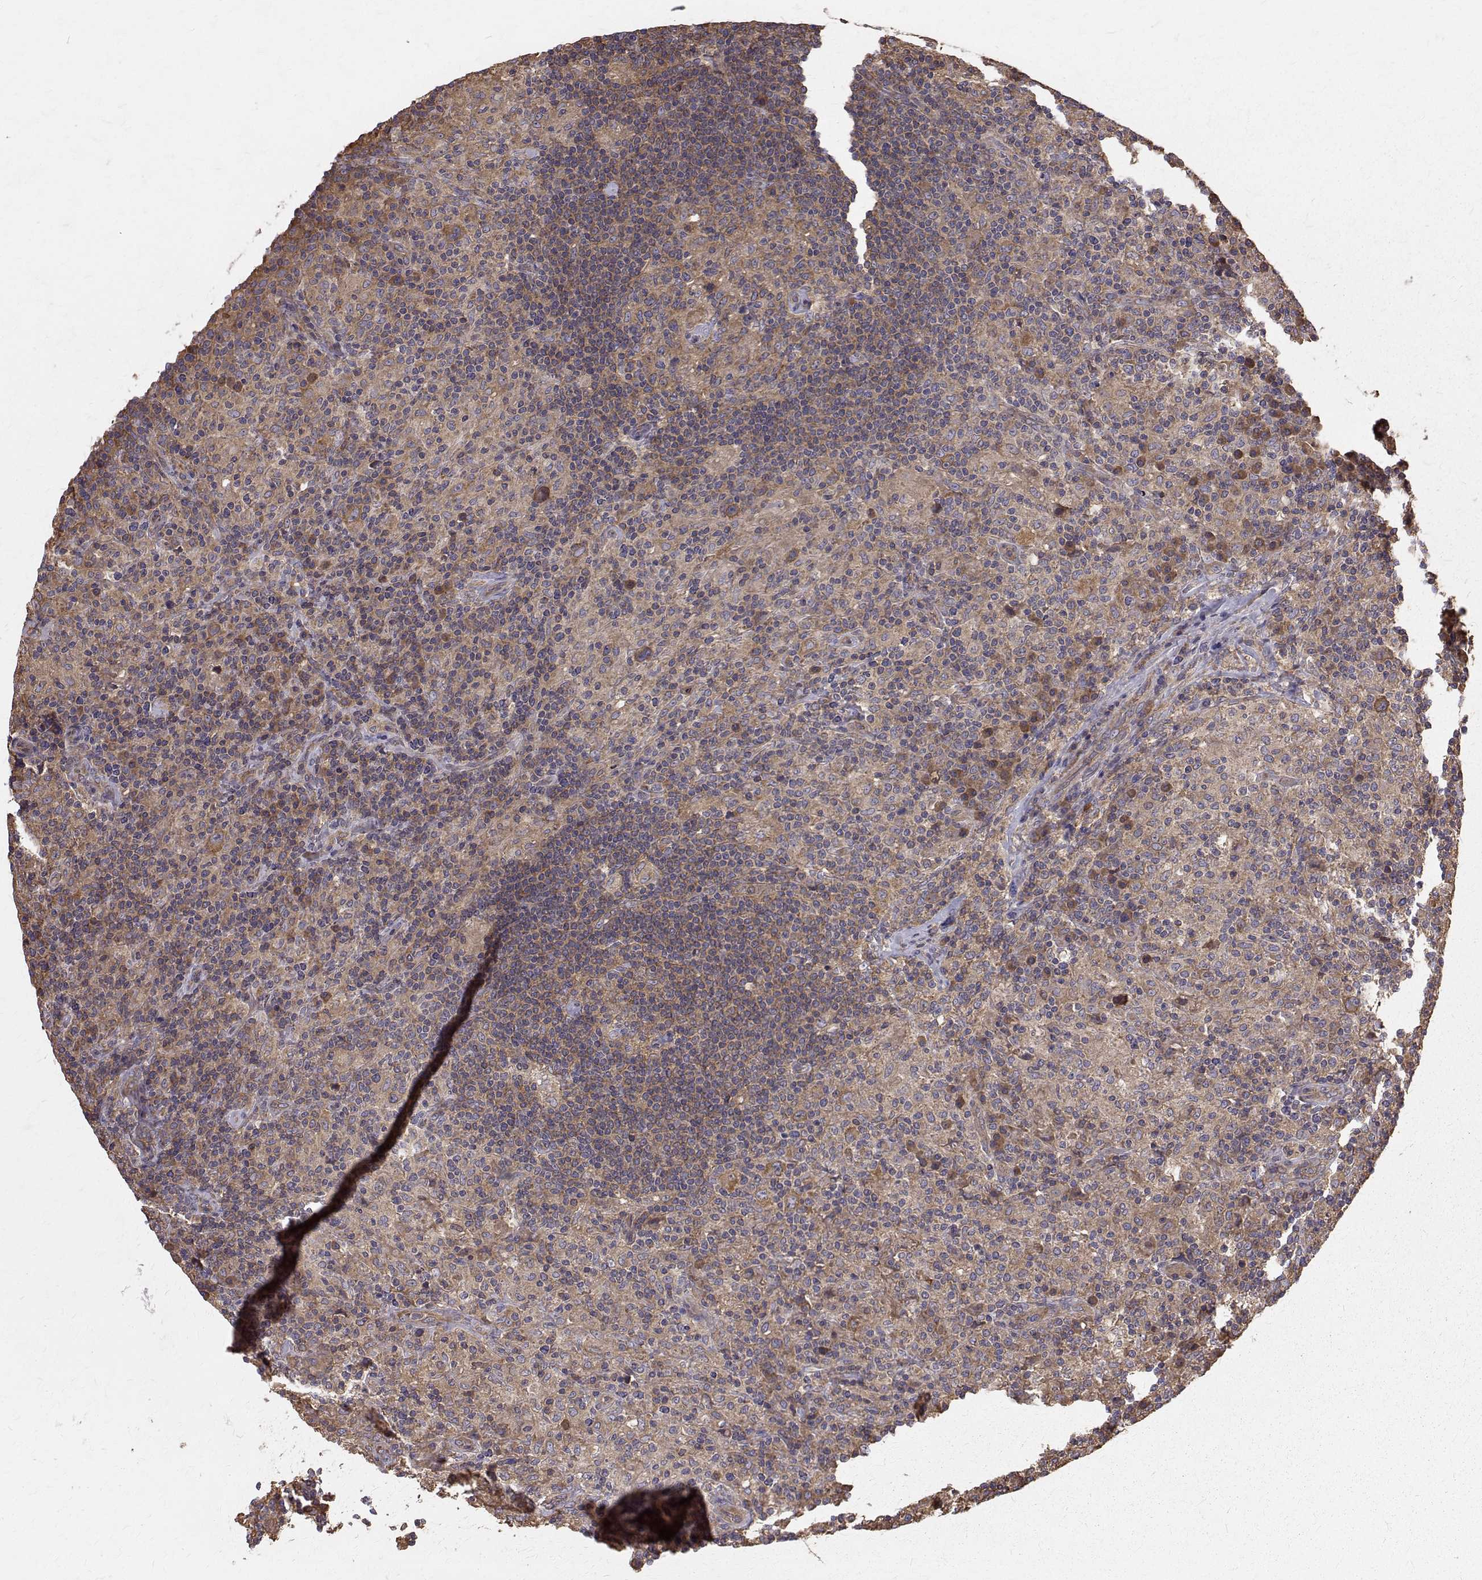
{"staining": {"intensity": "moderate", "quantity": "25%-75%", "location": "cytoplasmic/membranous"}, "tissue": "lymphoma", "cell_type": "Tumor cells", "image_type": "cancer", "snomed": [{"axis": "morphology", "description": "Hodgkin's disease, NOS"}, {"axis": "topography", "description": "Lymph node"}], "caption": "About 25%-75% of tumor cells in human lymphoma display moderate cytoplasmic/membranous protein staining as visualized by brown immunohistochemical staining.", "gene": "FARSB", "patient": {"sex": "male", "age": 70}}